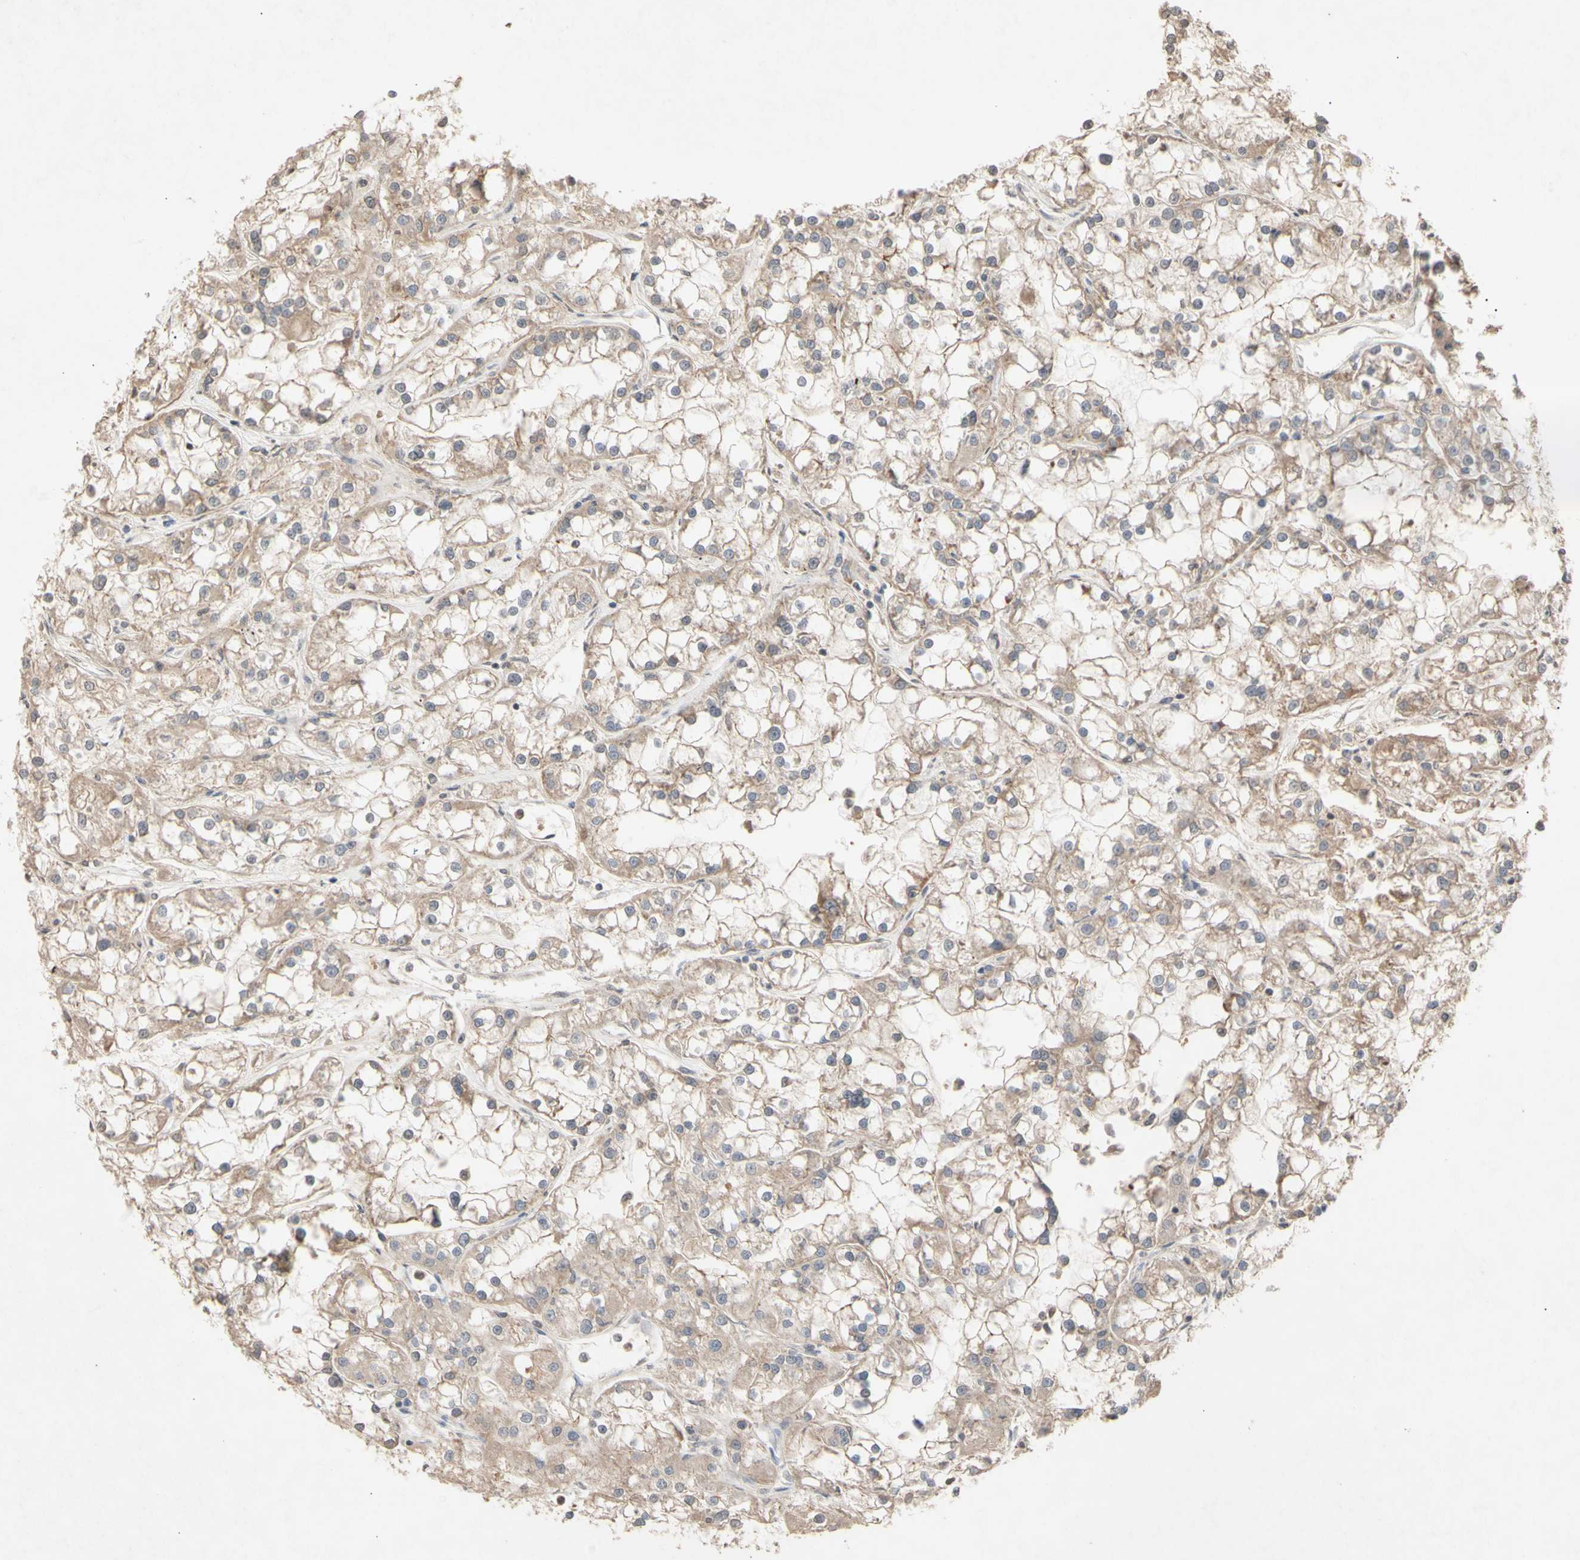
{"staining": {"intensity": "weak", "quantity": ">75%", "location": "cytoplasmic/membranous"}, "tissue": "renal cancer", "cell_type": "Tumor cells", "image_type": "cancer", "snomed": [{"axis": "morphology", "description": "Adenocarcinoma, NOS"}, {"axis": "topography", "description": "Kidney"}], "caption": "Renal cancer stained with a protein marker displays weak staining in tumor cells.", "gene": "NECTIN3", "patient": {"sex": "female", "age": 52}}